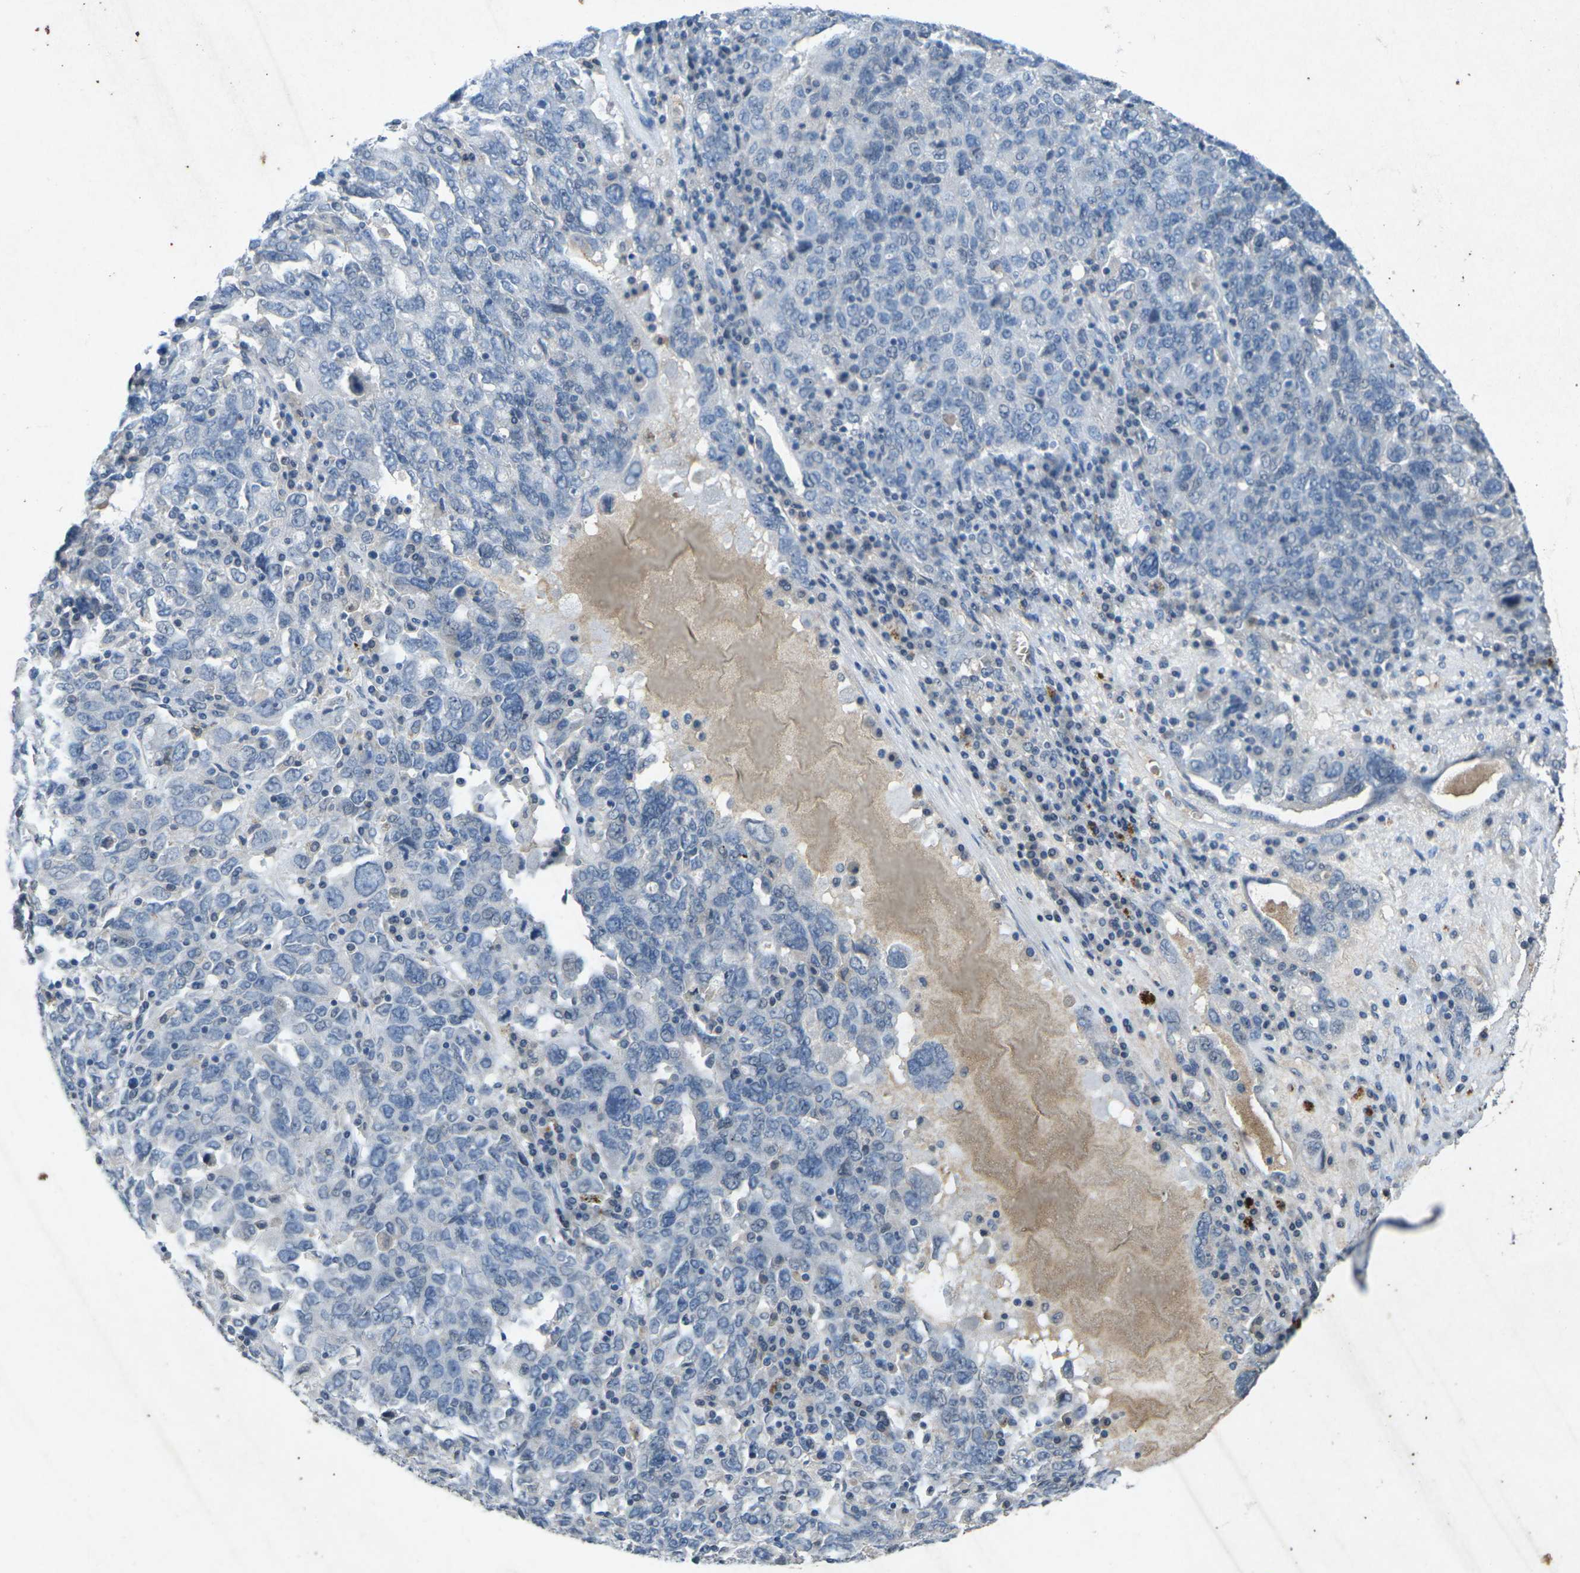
{"staining": {"intensity": "negative", "quantity": "none", "location": "none"}, "tissue": "ovarian cancer", "cell_type": "Tumor cells", "image_type": "cancer", "snomed": [{"axis": "morphology", "description": "Carcinoma, endometroid"}, {"axis": "topography", "description": "Ovary"}], "caption": "Image shows no protein positivity in tumor cells of endometroid carcinoma (ovarian) tissue.", "gene": "A1BG", "patient": {"sex": "female", "age": 62}}